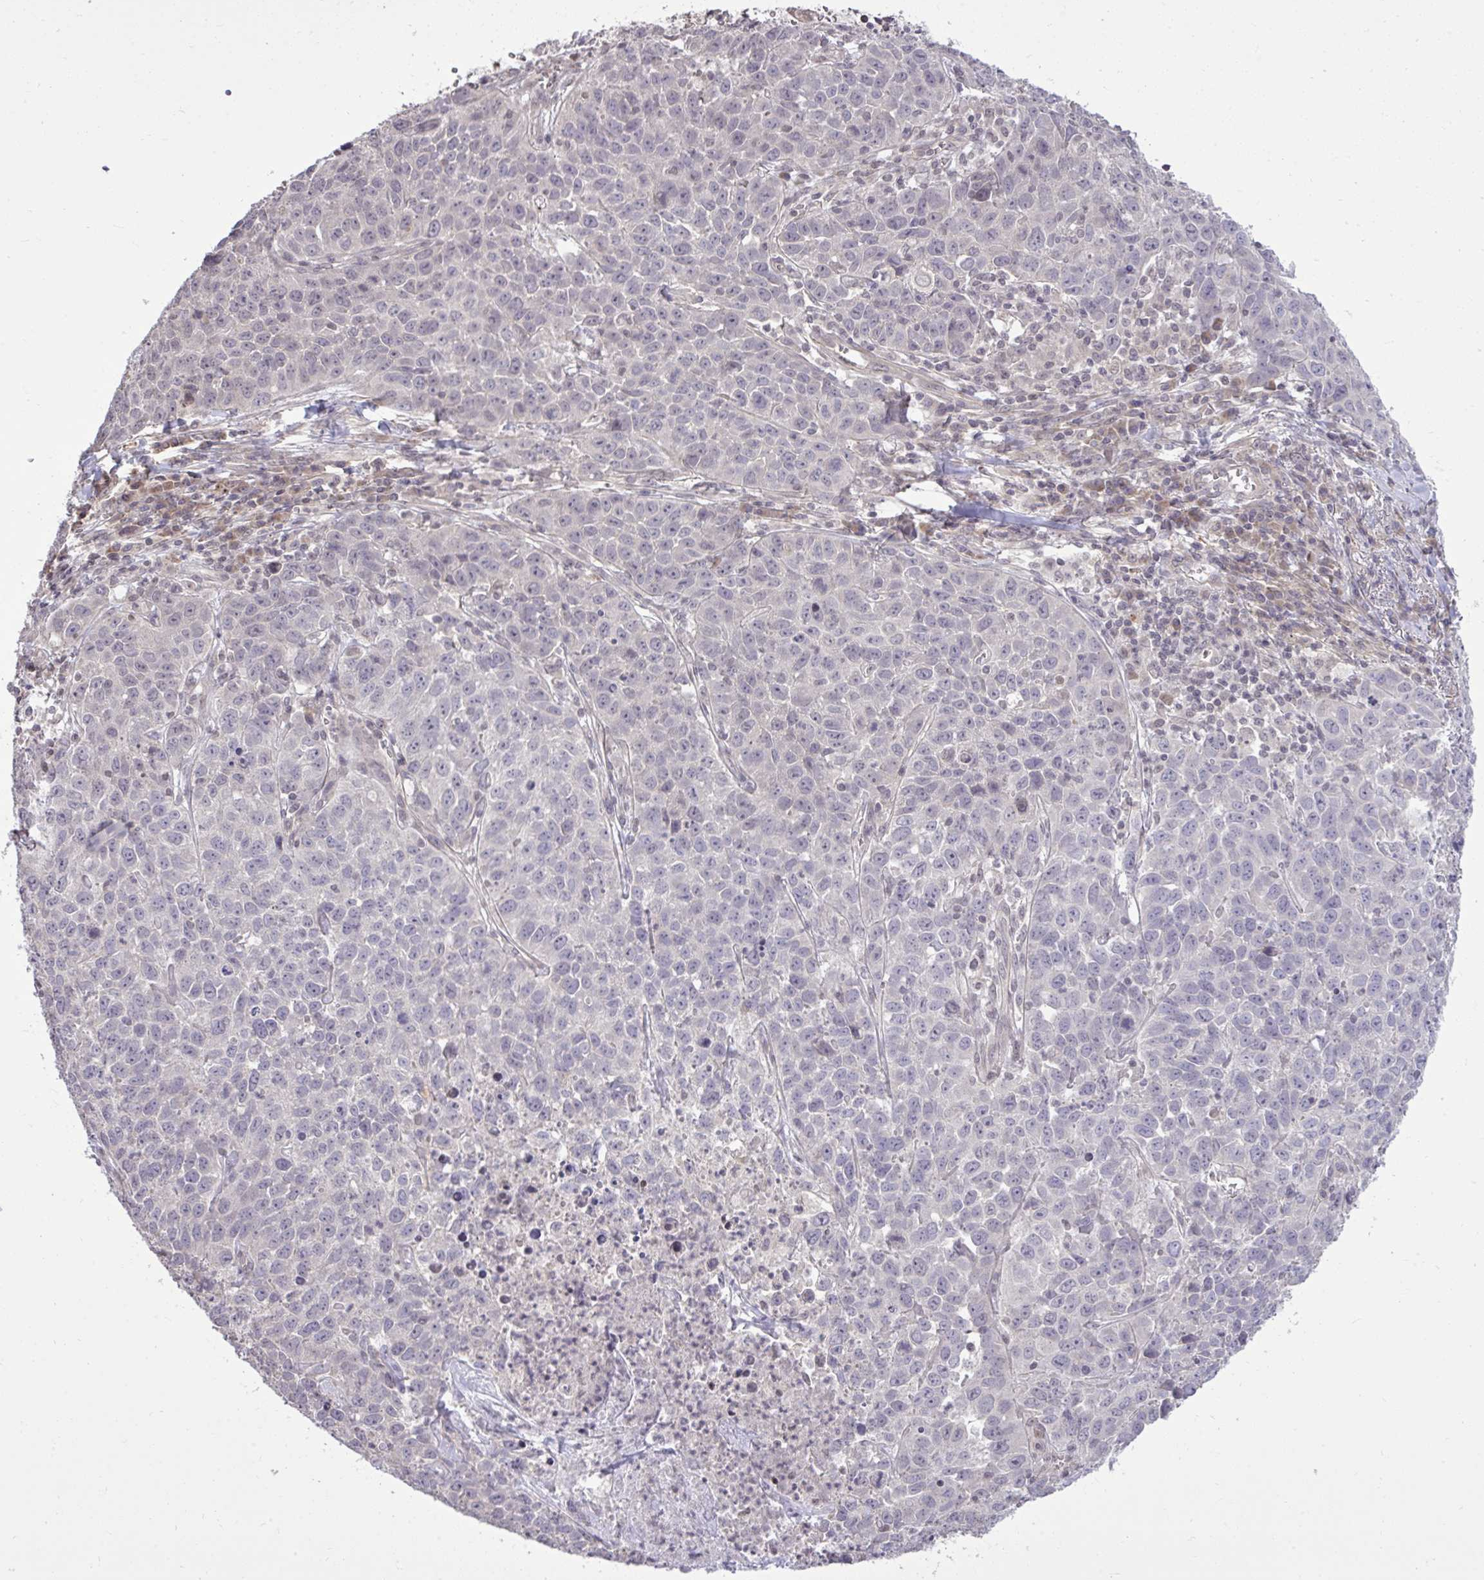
{"staining": {"intensity": "negative", "quantity": "none", "location": "none"}, "tissue": "lung cancer", "cell_type": "Tumor cells", "image_type": "cancer", "snomed": [{"axis": "morphology", "description": "Squamous cell carcinoma, NOS"}, {"axis": "topography", "description": "Lung"}], "caption": "Tumor cells are negative for protein expression in human lung cancer.", "gene": "CYP20A1", "patient": {"sex": "male", "age": 76}}